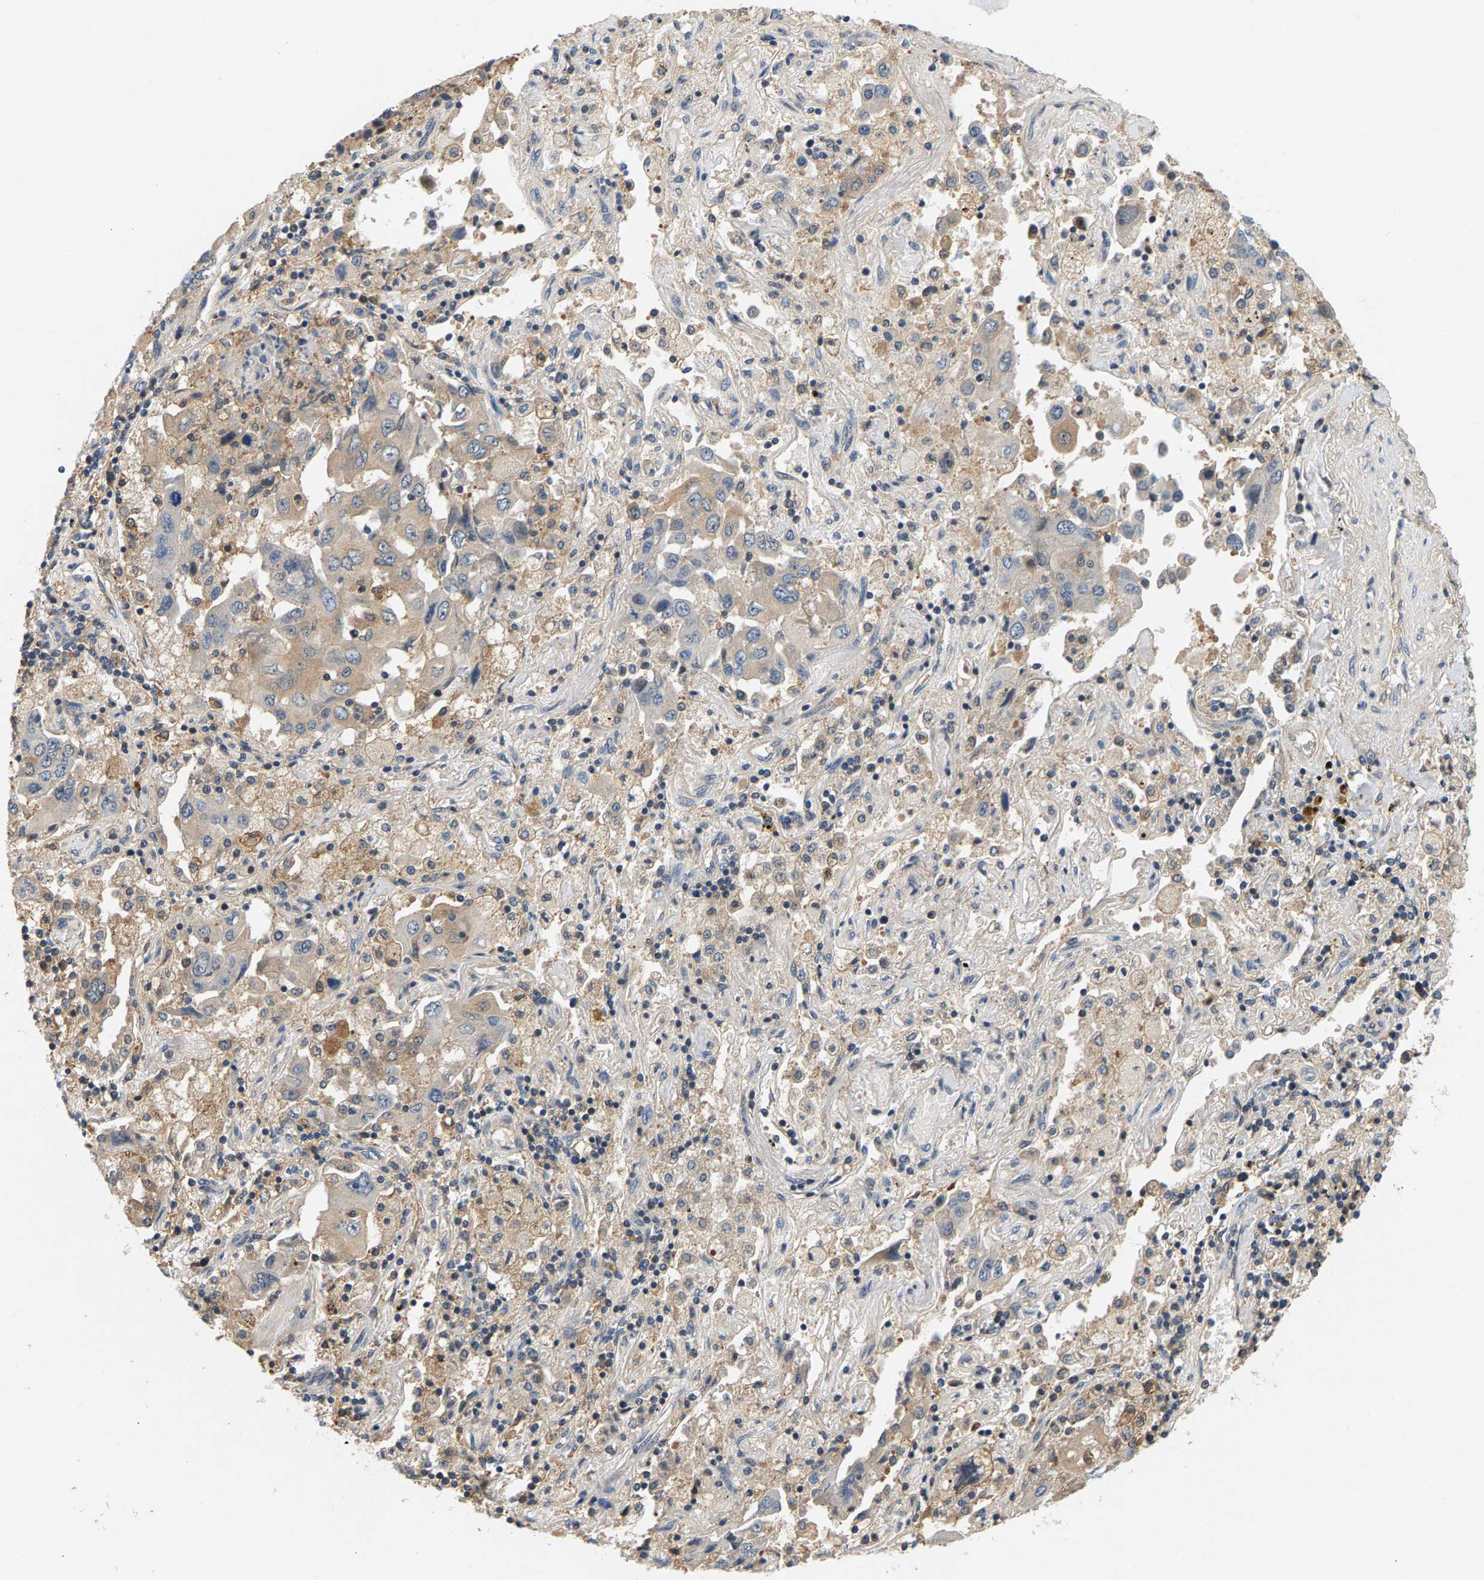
{"staining": {"intensity": "weak", "quantity": "<25%", "location": "cytoplasmic/membranous"}, "tissue": "lung cancer", "cell_type": "Tumor cells", "image_type": "cancer", "snomed": [{"axis": "morphology", "description": "Adenocarcinoma, NOS"}, {"axis": "topography", "description": "Lung"}], "caption": "This is an immunohistochemistry (IHC) micrograph of human lung cancer (adenocarcinoma). There is no expression in tumor cells.", "gene": "FAM78A", "patient": {"sex": "female", "age": 65}}